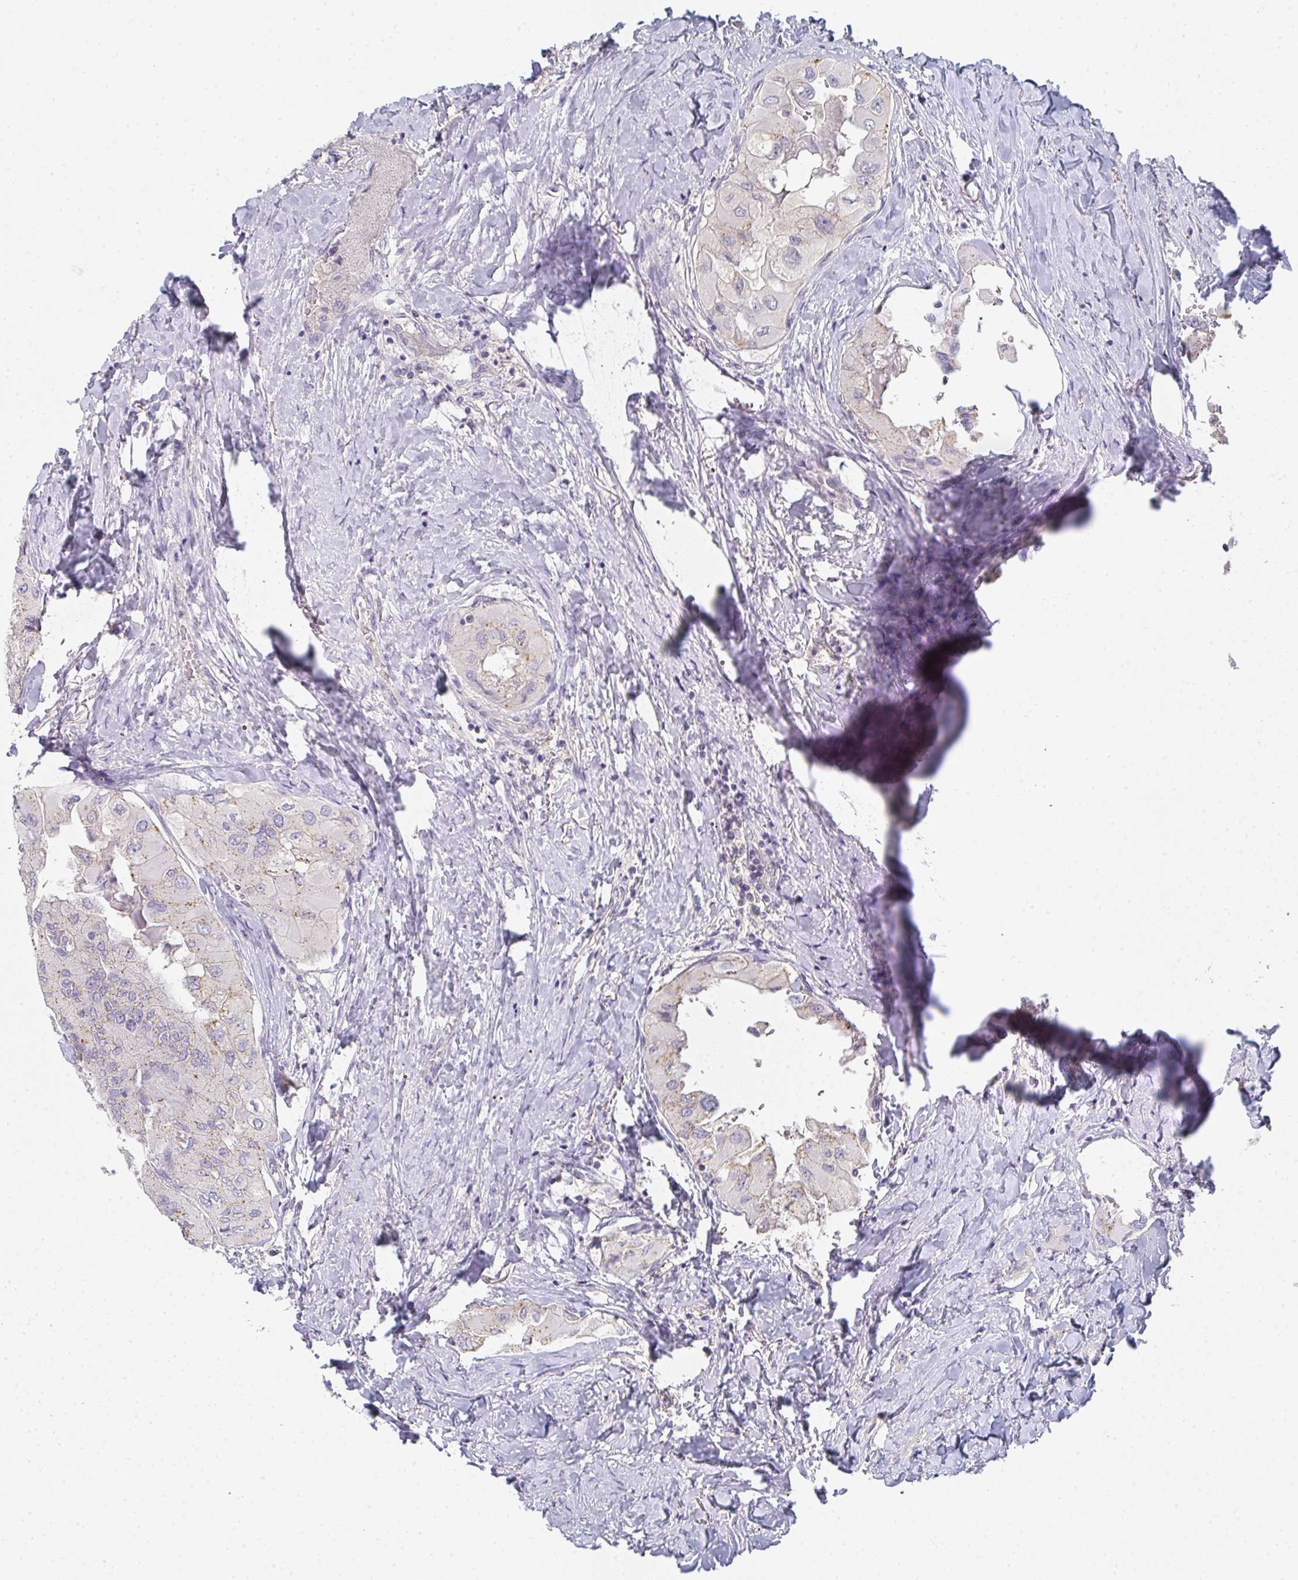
{"staining": {"intensity": "weak", "quantity": "25%-75%", "location": "cytoplasmic/membranous"}, "tissue": "thyroid cancer", "cell_type": "Tumor cells", "image_type": "cancer", "snomed": [{"axis": "morphology", "description": "Normal tissue, NOS"}, {"axis": "morphology", "description": "Papillary adenocarcinoma, NOS"}, {"axis": "topography", "description": "Thyroid gland"}], "caption": "Immunohistochemistry of human papillary adenocarcinoma (thyroid) displays low levels of weak cytoplasmic/membranous expression in about 25%-75% of tumor cells.", "gene": "CHMP5", "patient": {"sex": "female", "age": 59}}